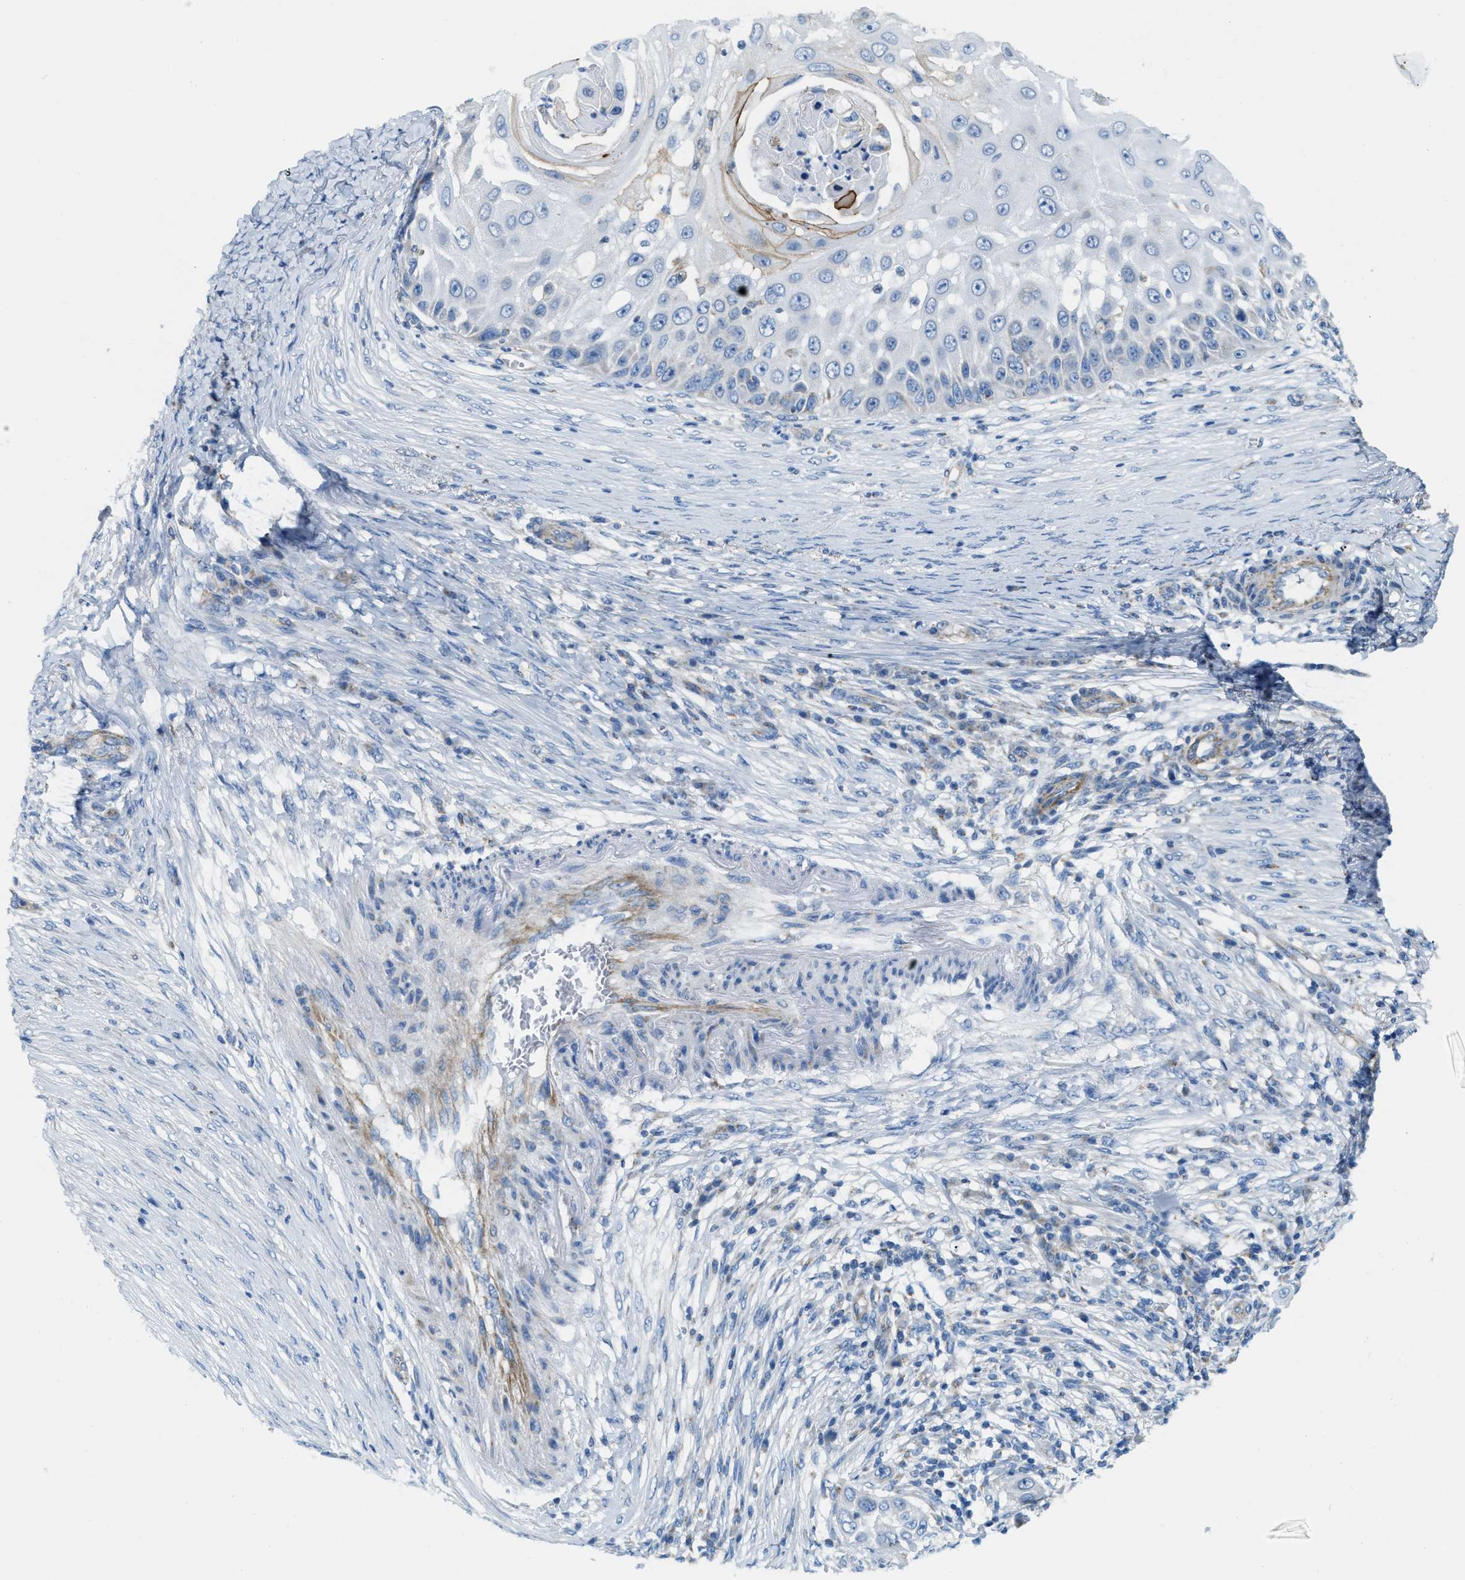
{"staining": {"intensity": "negative", "quantity": "none", "location": "none"}, "tissue": "skin cancer", "cell_type": "Tumor cells", "image_type": "cancer", "snomed": [{"axis": "morphology", "description": "Squamous cell carcinoma, NOS"}, {"axis": "topography", "description": "Skin"}], "caption": "Human skin cancer stained for a protein using IHC shows no staining in tumor cells.", "gene": "JADE1", "patient": {"sex": "female", "age": 44}}